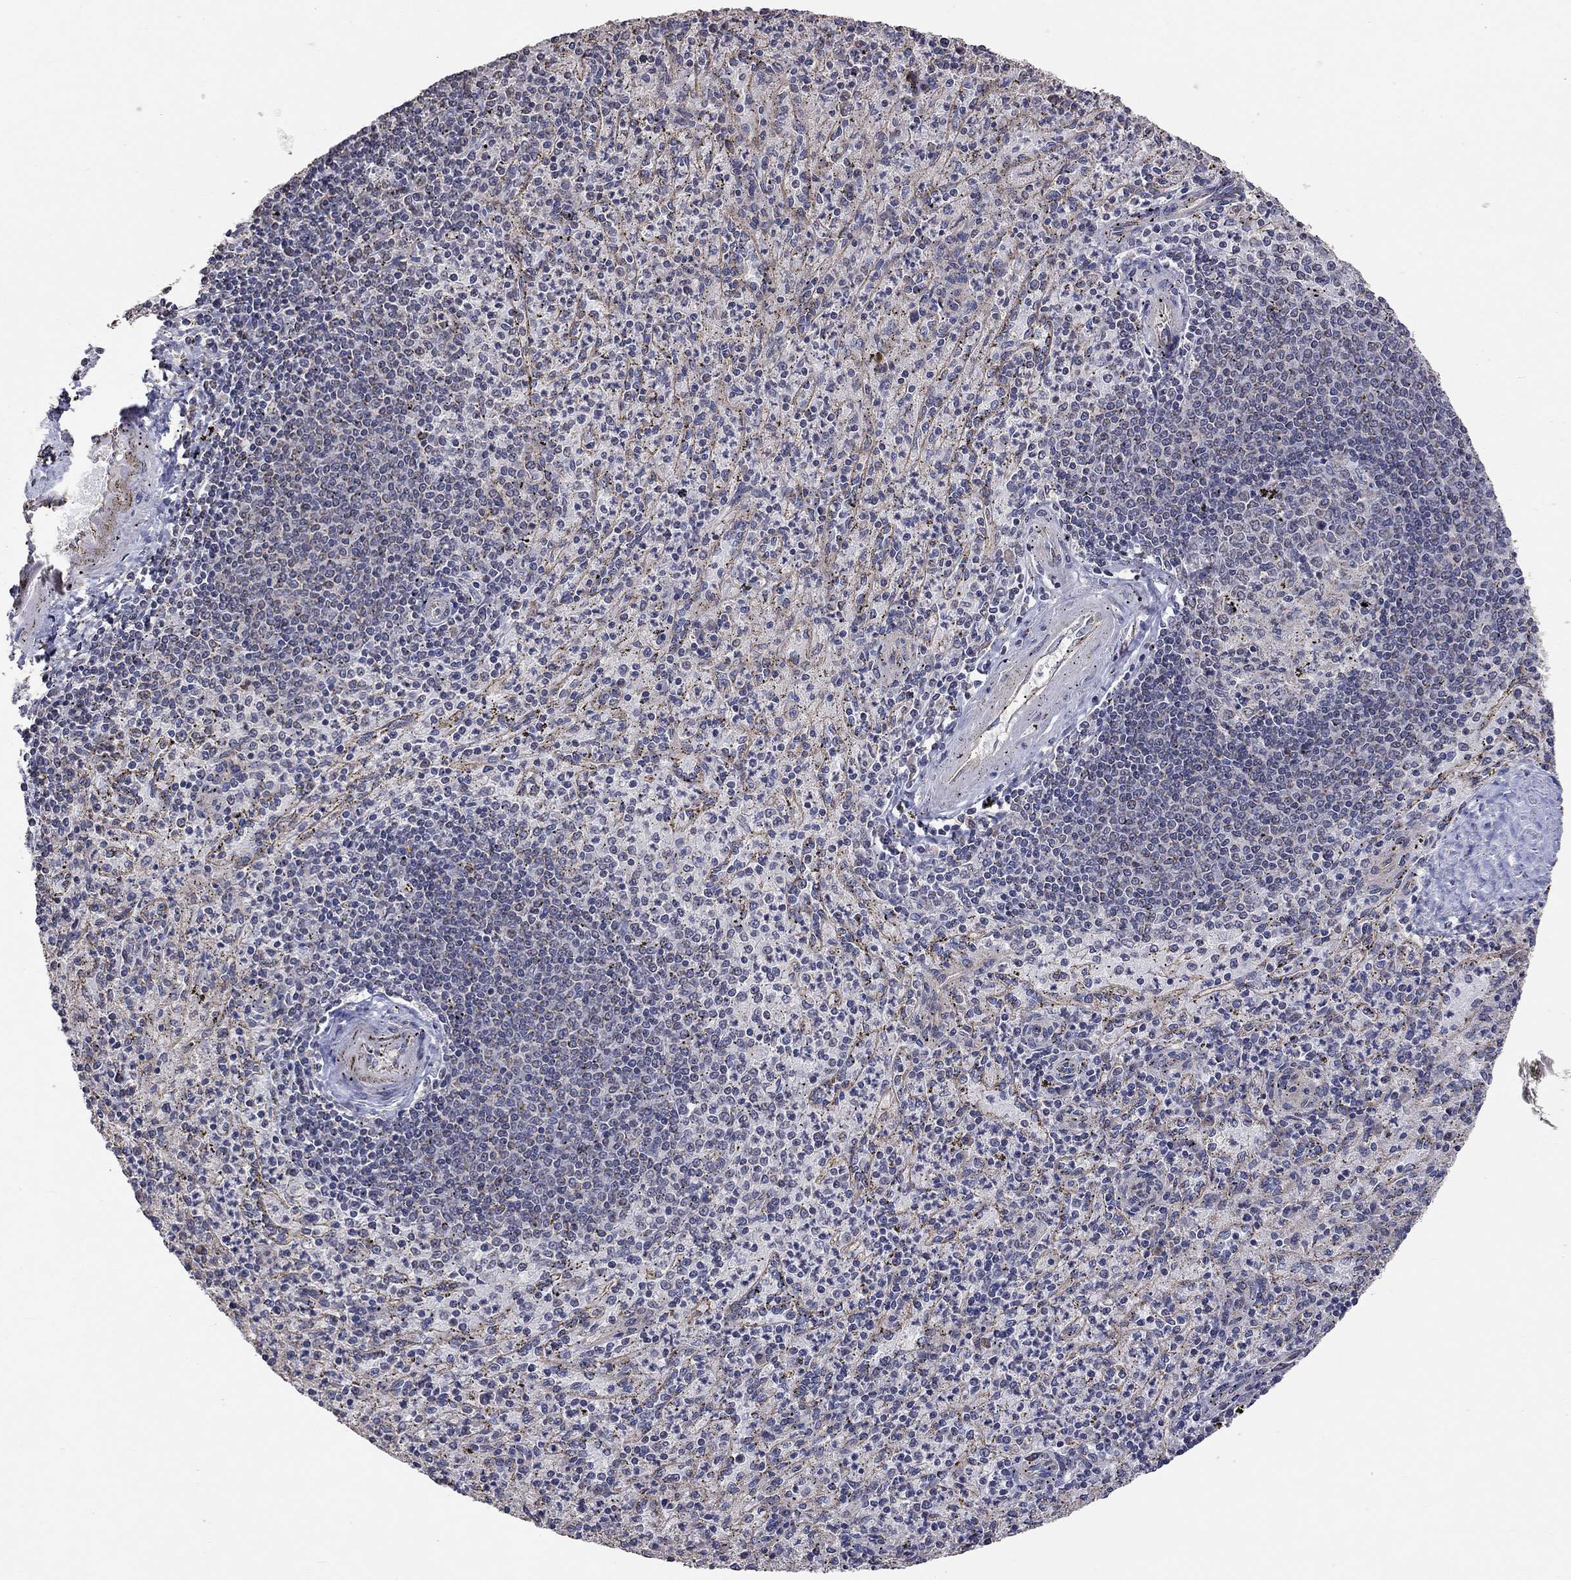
{"staining": {"intensity": "negative", "quantity": "none", "location": "none"}, "tissue": "spleen", "cell_type": "Cells in red pulp", "image_type": "normal", "snomed": [{"axis": "morphology", "description": "Normal tissue, NOS"}, {"axis": "topography", "description": "Spleen"}], "caption": "Immunohistochemistry (IHC) of benign spleen shows no positivity in cells in red pulp.", "gene": "ANKRA2", "patient": {"sex": "male", "age": 60}}